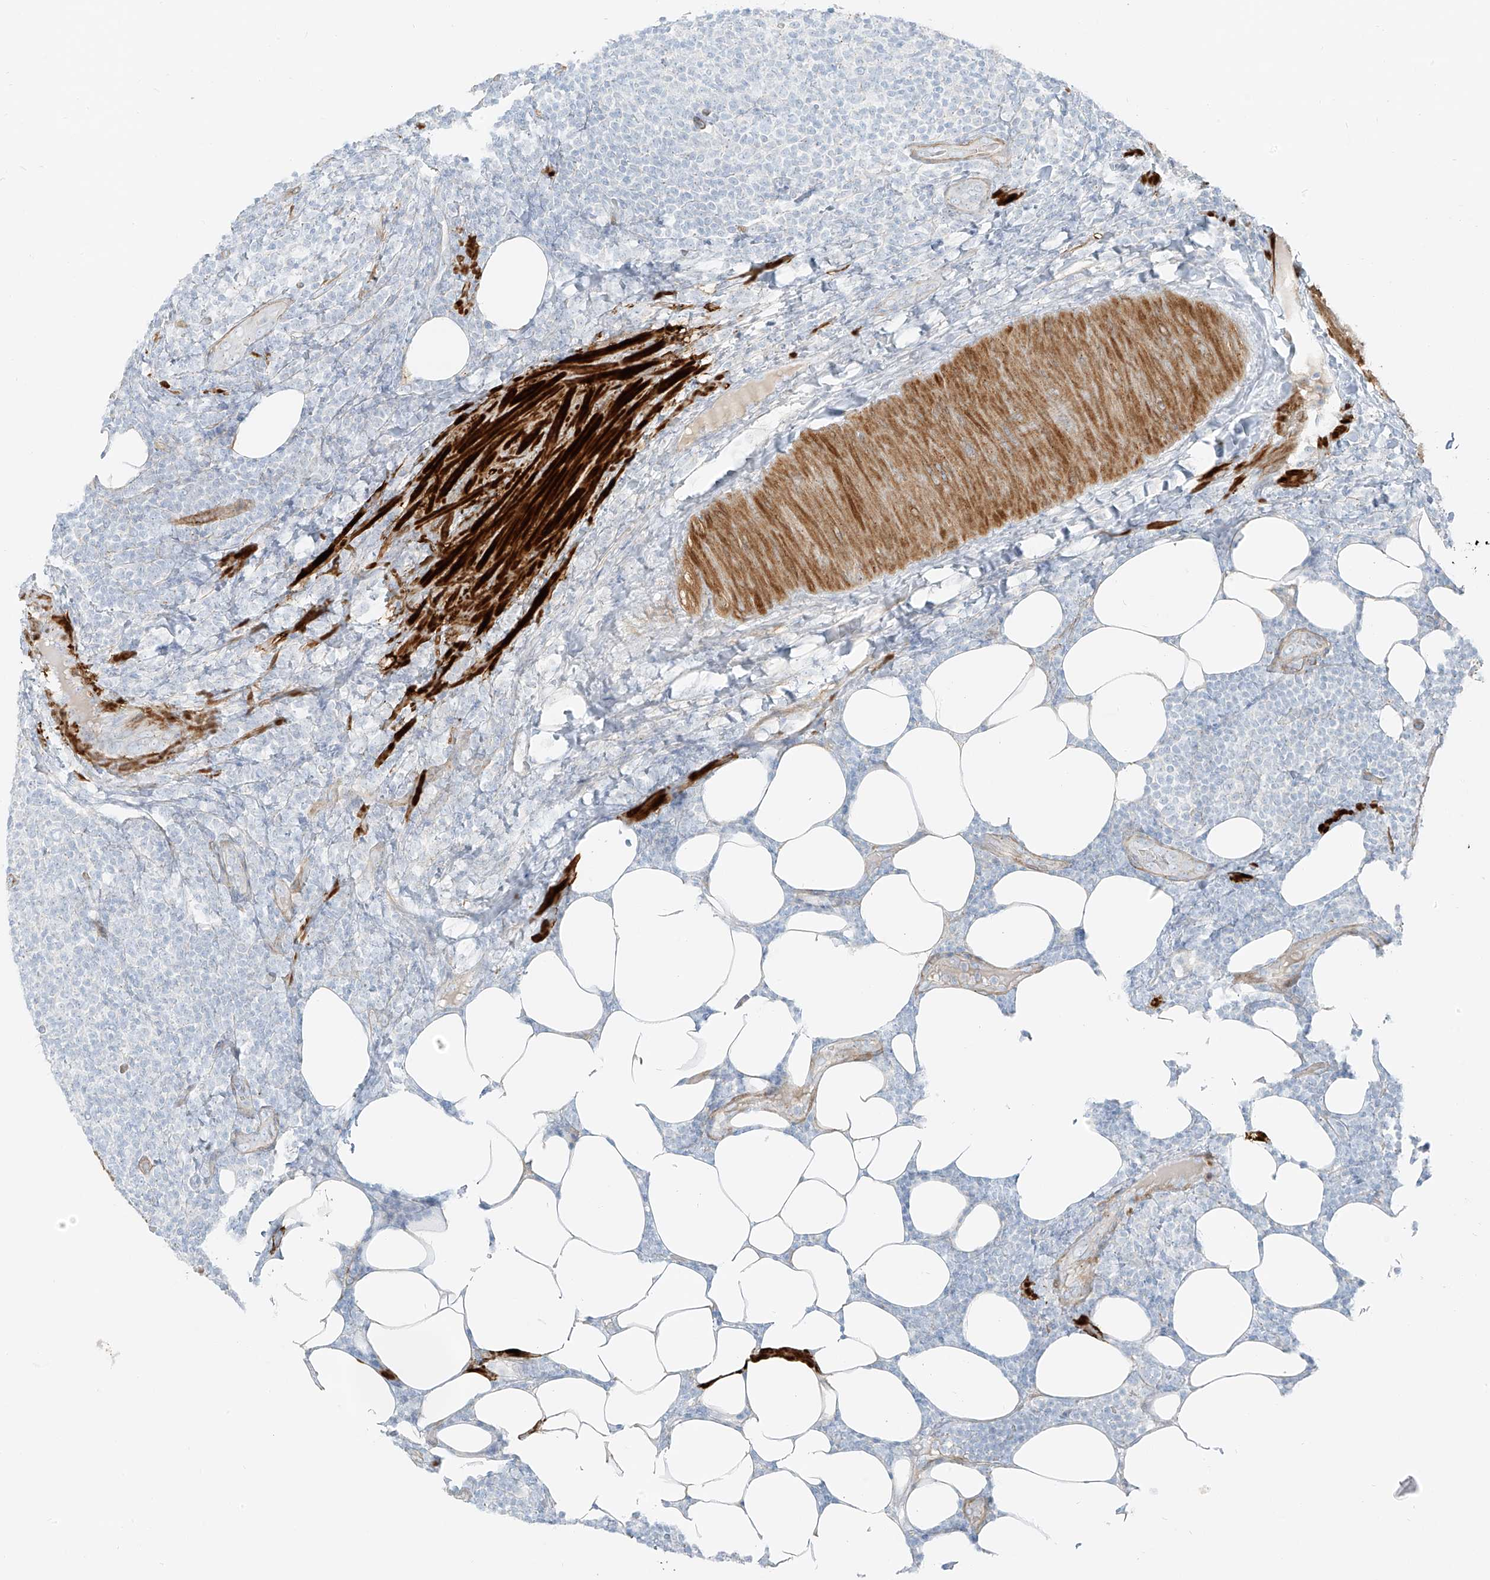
{"staining": {"intensity": "negative", "quantity": "none", "location": "none"}, "tissue": "lymphoma", "cell_type": "Tumor cells", "image_type": "cancer", "snomed": [{"axis": "morphology", "description": "Malignant lymphoma, non-Hodgkin's type, Low grade"}, {"axis": "topography", "description": "Lymph node"}], "caption": "A micrograph of human malignant lymphoma, non-Hodgkin's type (low-grade) is negative for staining in tumor cells.", "gene": "SMCP", "patient": {"sex": "male", "age": 66}}